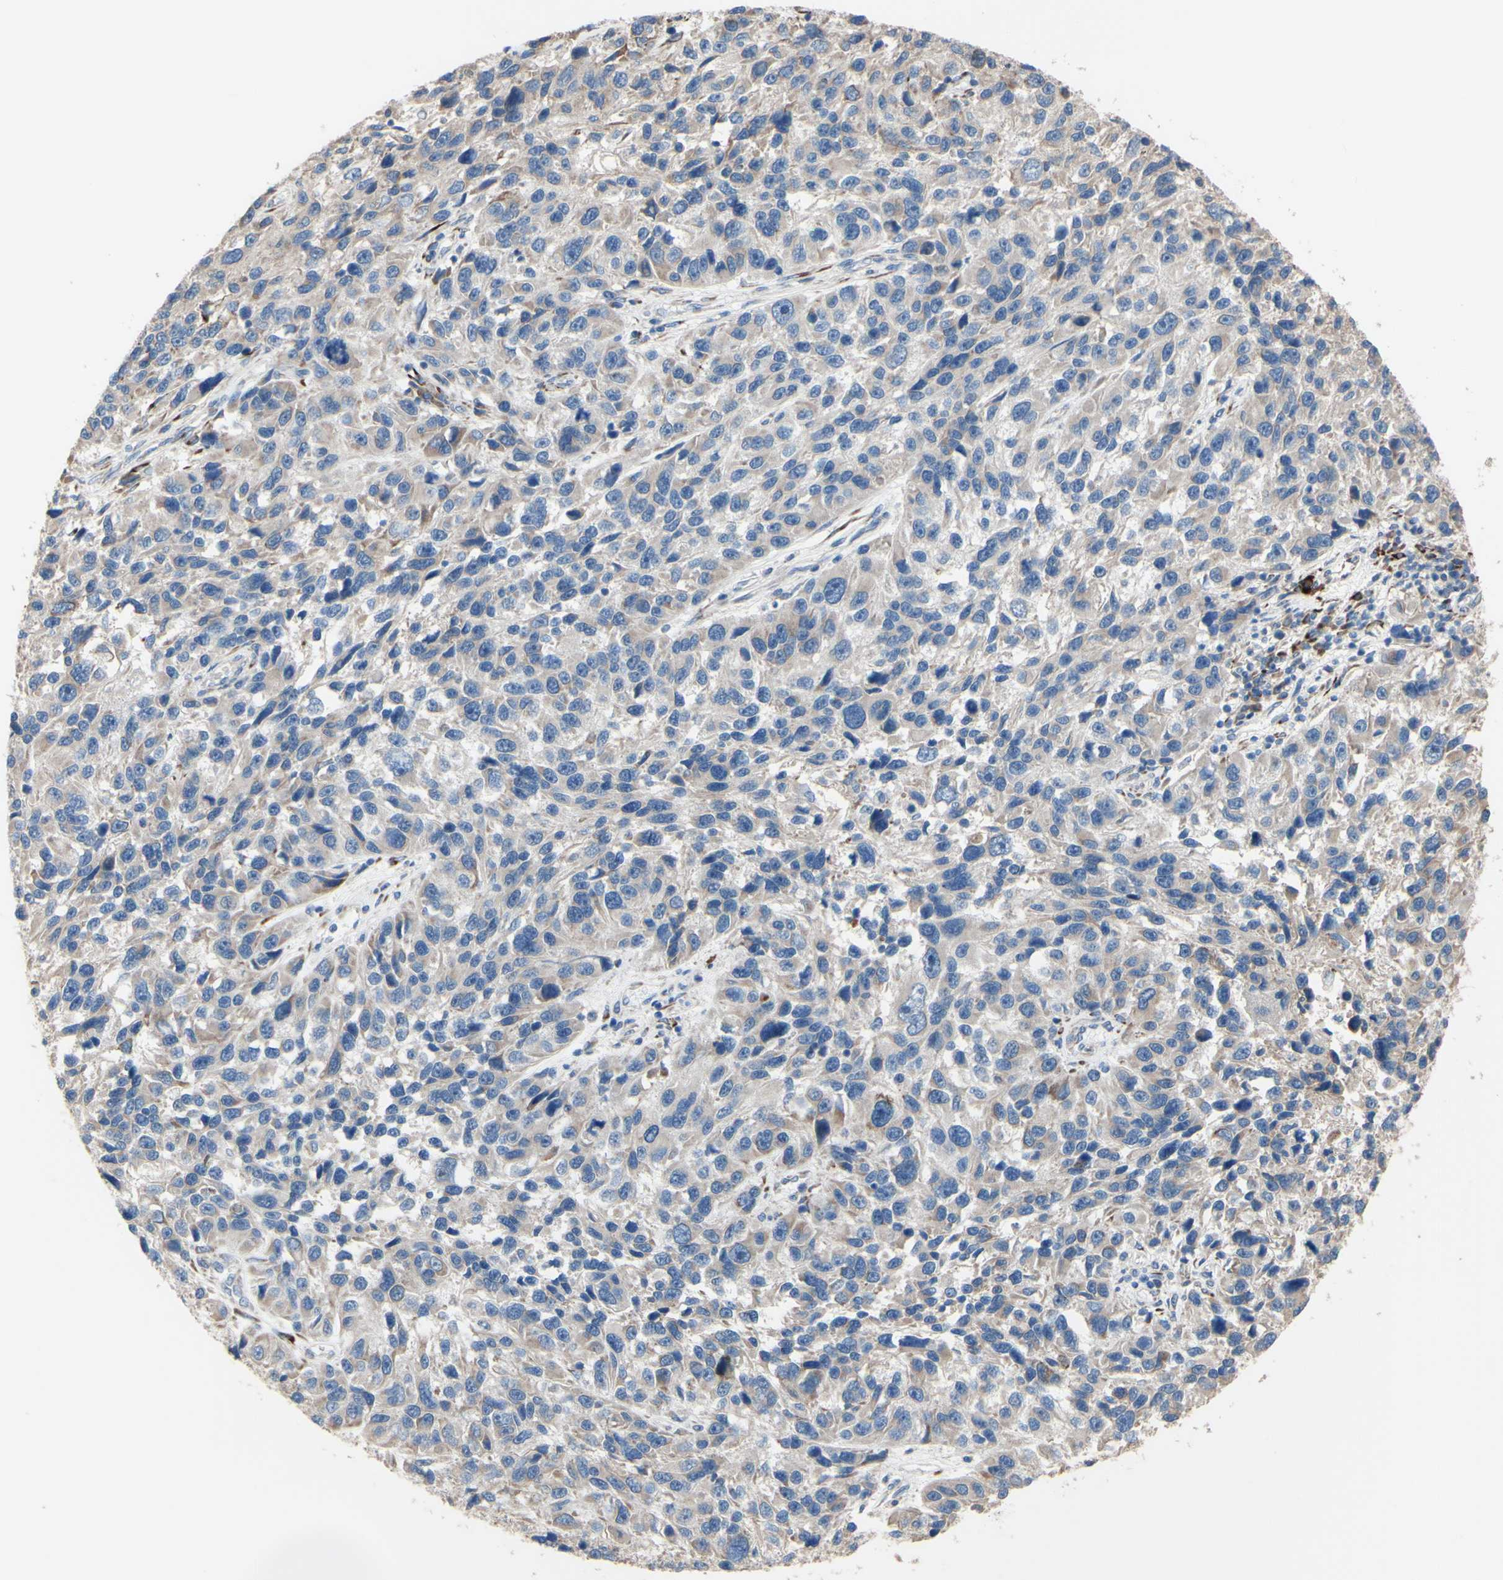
{"staining": {"intensity": "weak", "quantity": "25%-75%", "location": "cytoplasmic/membranous"}, "tissue": "melanoma", "cell_type": "Tumor cells", "image_type": "cancer", "snomed": [{"axis": "morphology", "description": "Malignant melanoma, NOS"}, {"axis": "topography", "description": "Skin"}], "caption": "Human malignant melanoma stained for a protein (brown) demonstrates weak cytoplasmic/membranous positive staining in approximately 25%-75% of tumor cells.", "gene": "AGPAT5", "patient": {"sex": "male", "age": 53}}